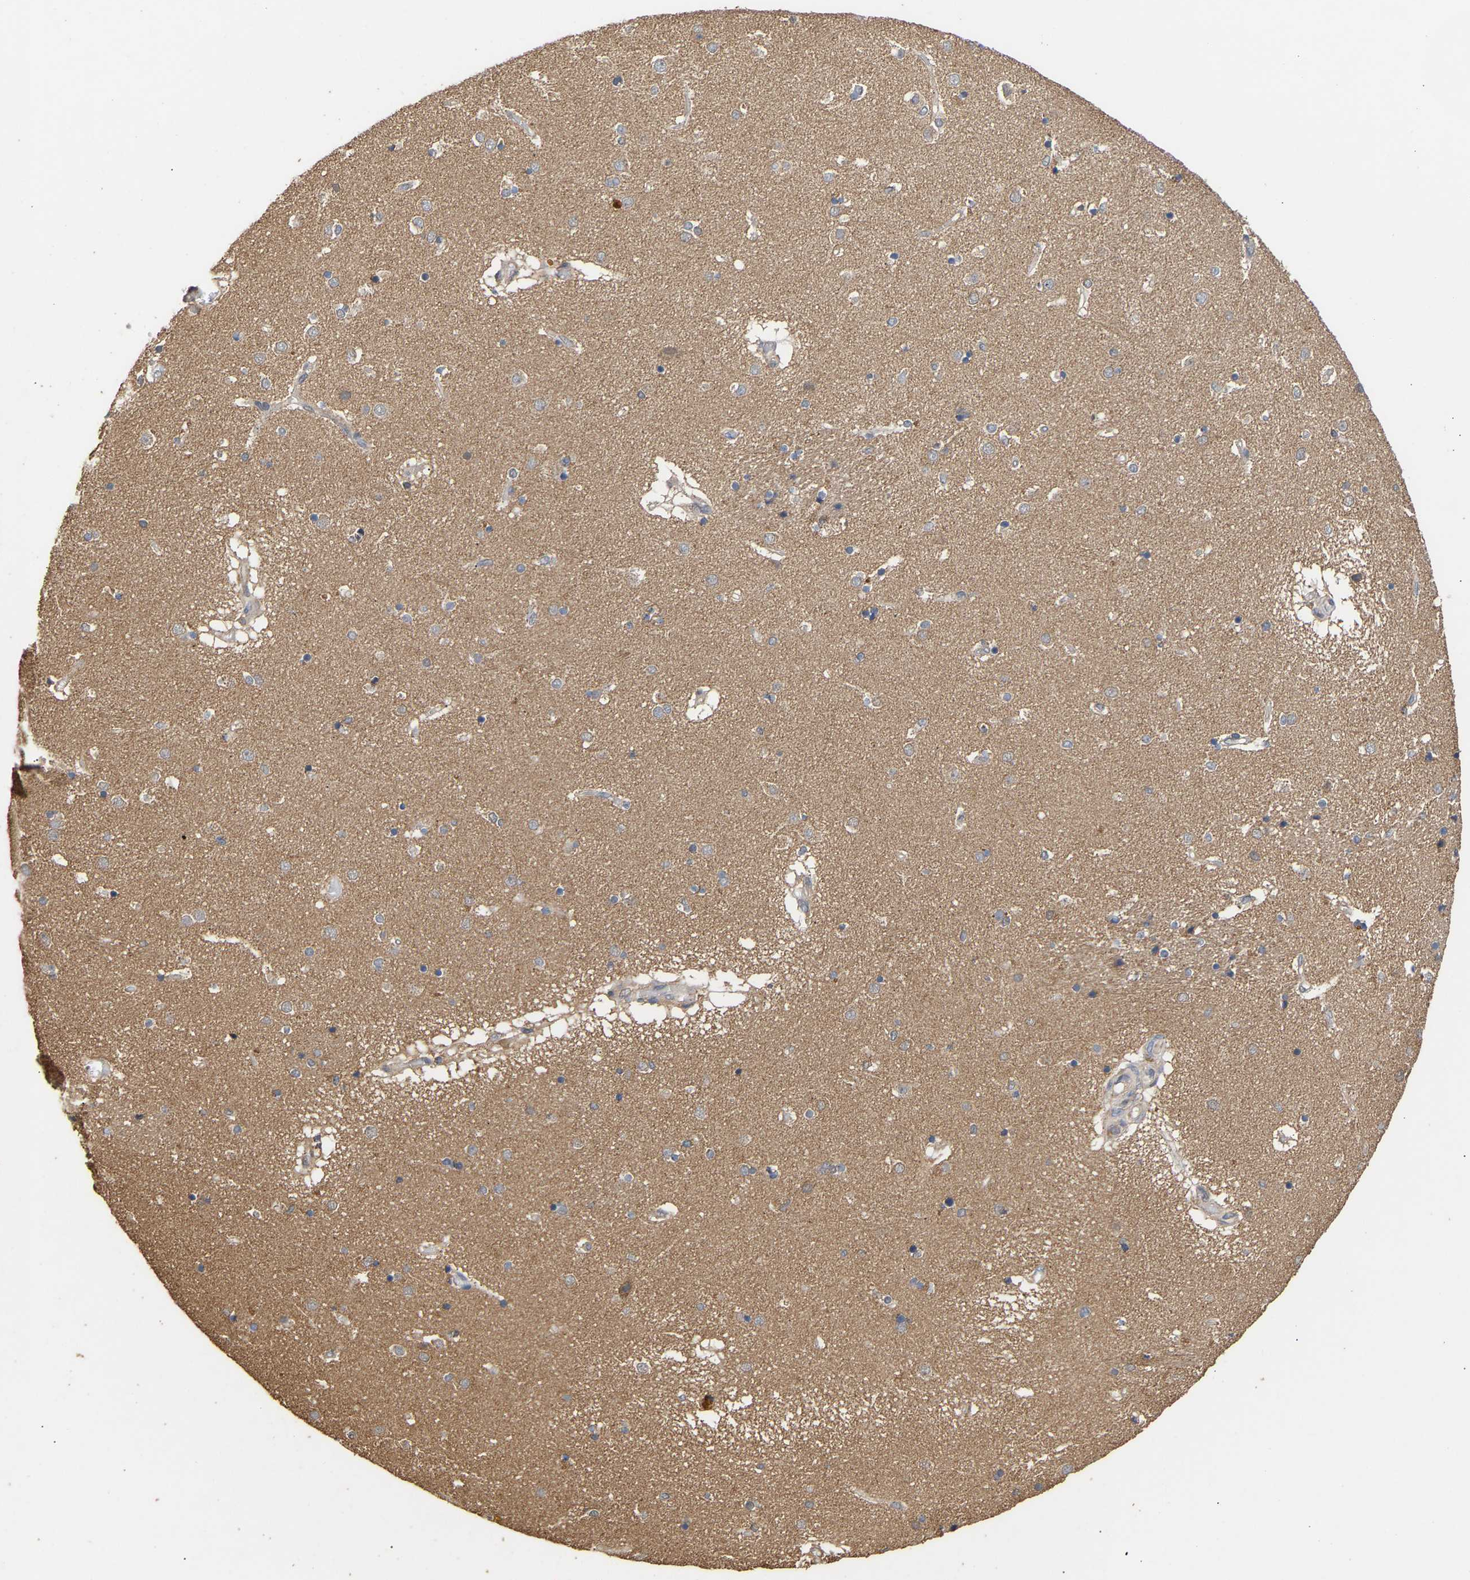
{"staining": {"intensity": "negative", "quantity": "none", "location": "none"}, "tissue": "caudate", "cell_type": "Glial cells", "image_type": "normal", "snomed": [{"axis": "morphology", "description": "Normal tissue, NOS"}, {"axis": "topography", "description": "Lateral ventricle wall"}], "caption": "Glial cells show no significant expression in normal caudate. The staining is performed using DAB brown chromogen with nuclei counter-stained in using hematoxylin.", "gene": "ZNF26", "patient": {"sex": "male", "age": 70}}